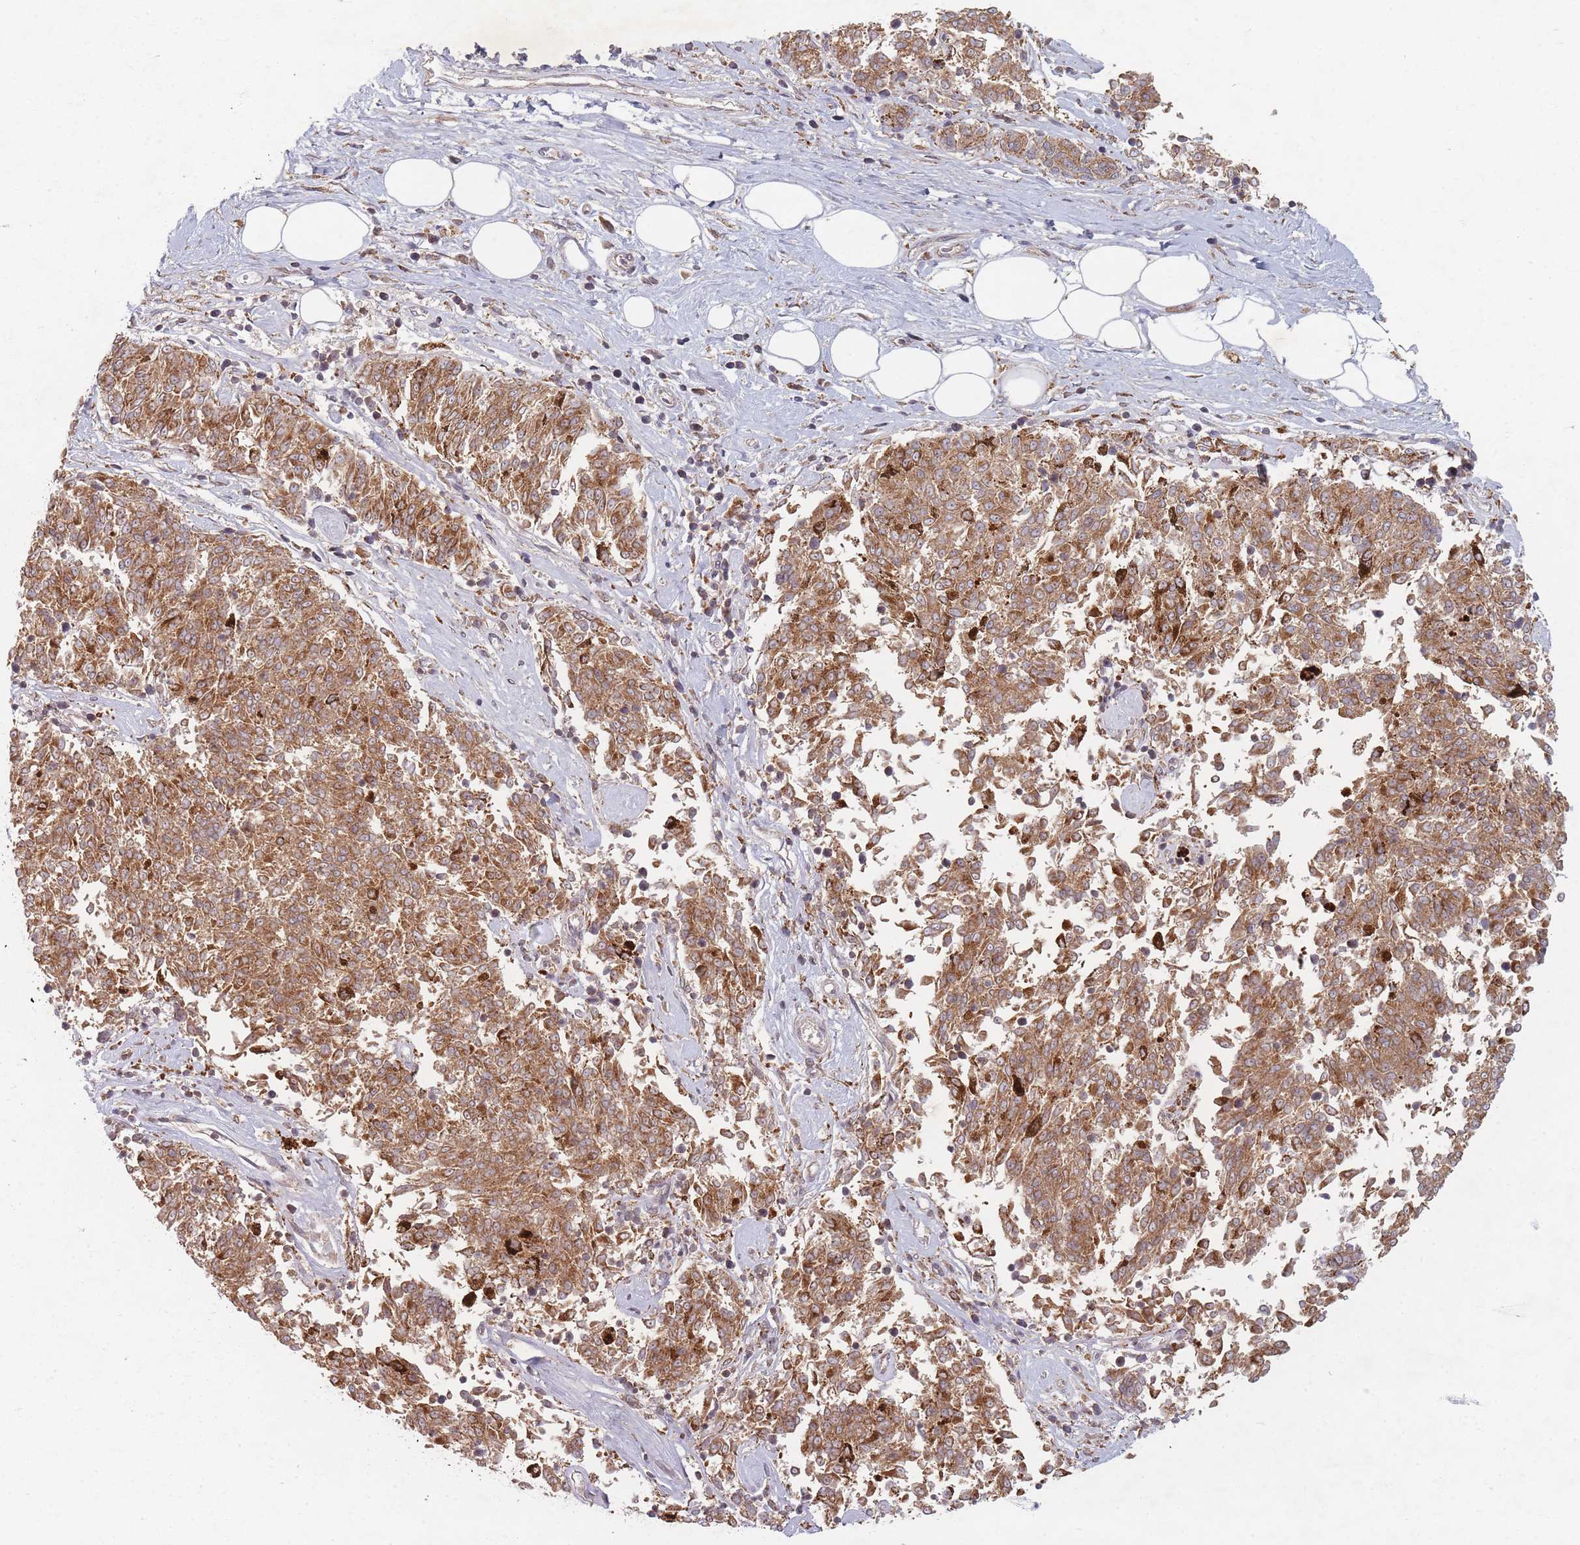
{"staining": {"intensity": "moderate", "quantity": ">75%", "location": "cytoplasmic/membranous"}, "tissue": "melanoma", "cell_type": "Tumor cells", "image_type": "cancer", "snomed": [{"axis": "morphology", "description": "Malignant melanoma, NOS"}, {"axis": "topography", "description": "Skin"}], "caption": "This histopathology image exhibits IHC staining of malignant melanoma, with medium moderate cytoplasmic/membranous staining in about >75% of tumor cells.", "gene": "RADX", "patient": {"sex": "female", "age": 72}}